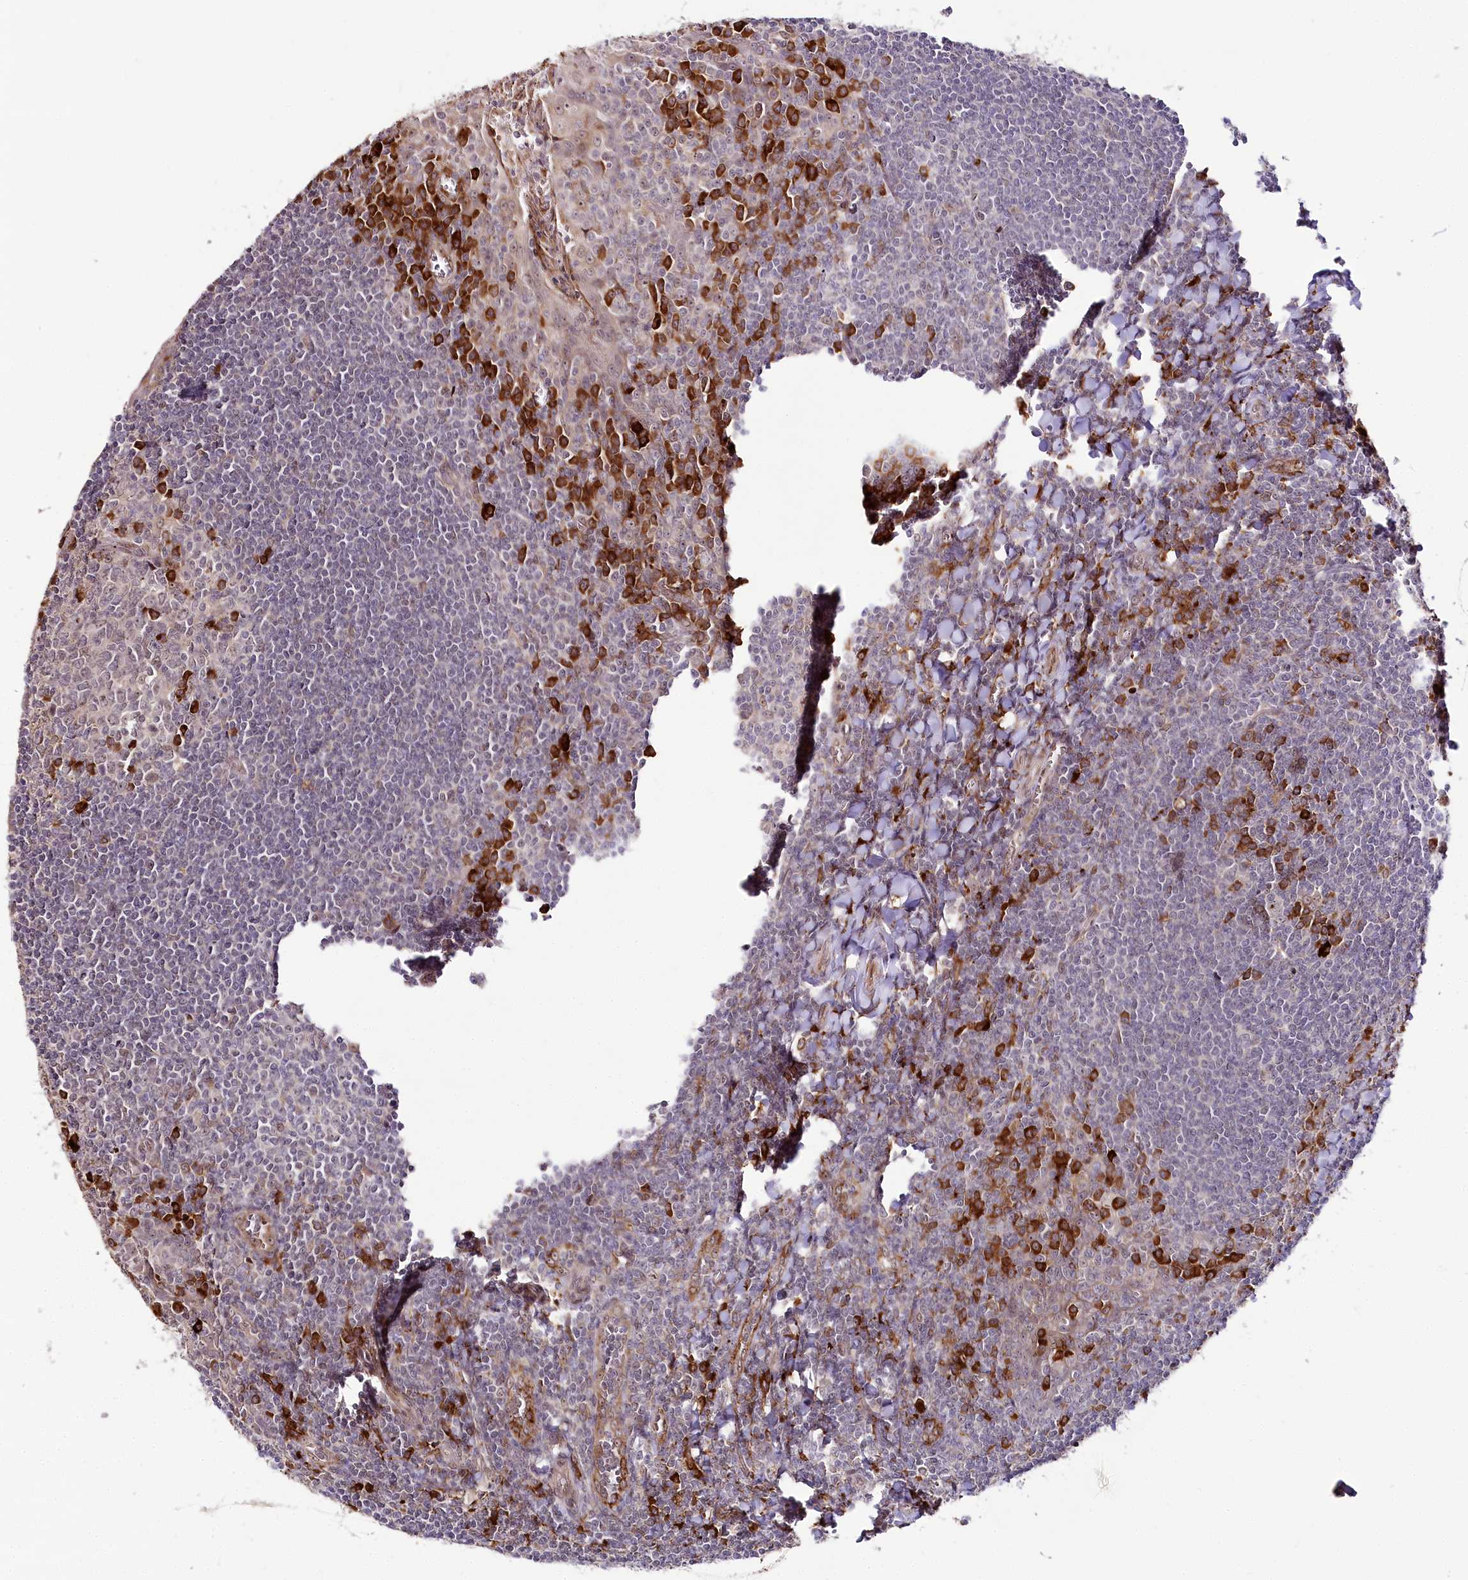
{"staining": {"intensity": "strong", "quantity": "<25%", "location": "cytoplasmic/membranous"}, "tissue": "tonsil", "cell_type": "Germinal center cells", "image_type": "normal", "snomed": [{"axis": "morphology", "description": "Normal tissue, NOS"}, {"axis": "topography", "description": "Tonsil"}], "caption": "Unremarkable tonsil reveals strong cytoplasmic/membranous expression in approximately <25% of germinal center cells, visualized by immunohistochemistry.", "gene": "WDR36", "patient": {"sex": "male", "age": 27}}